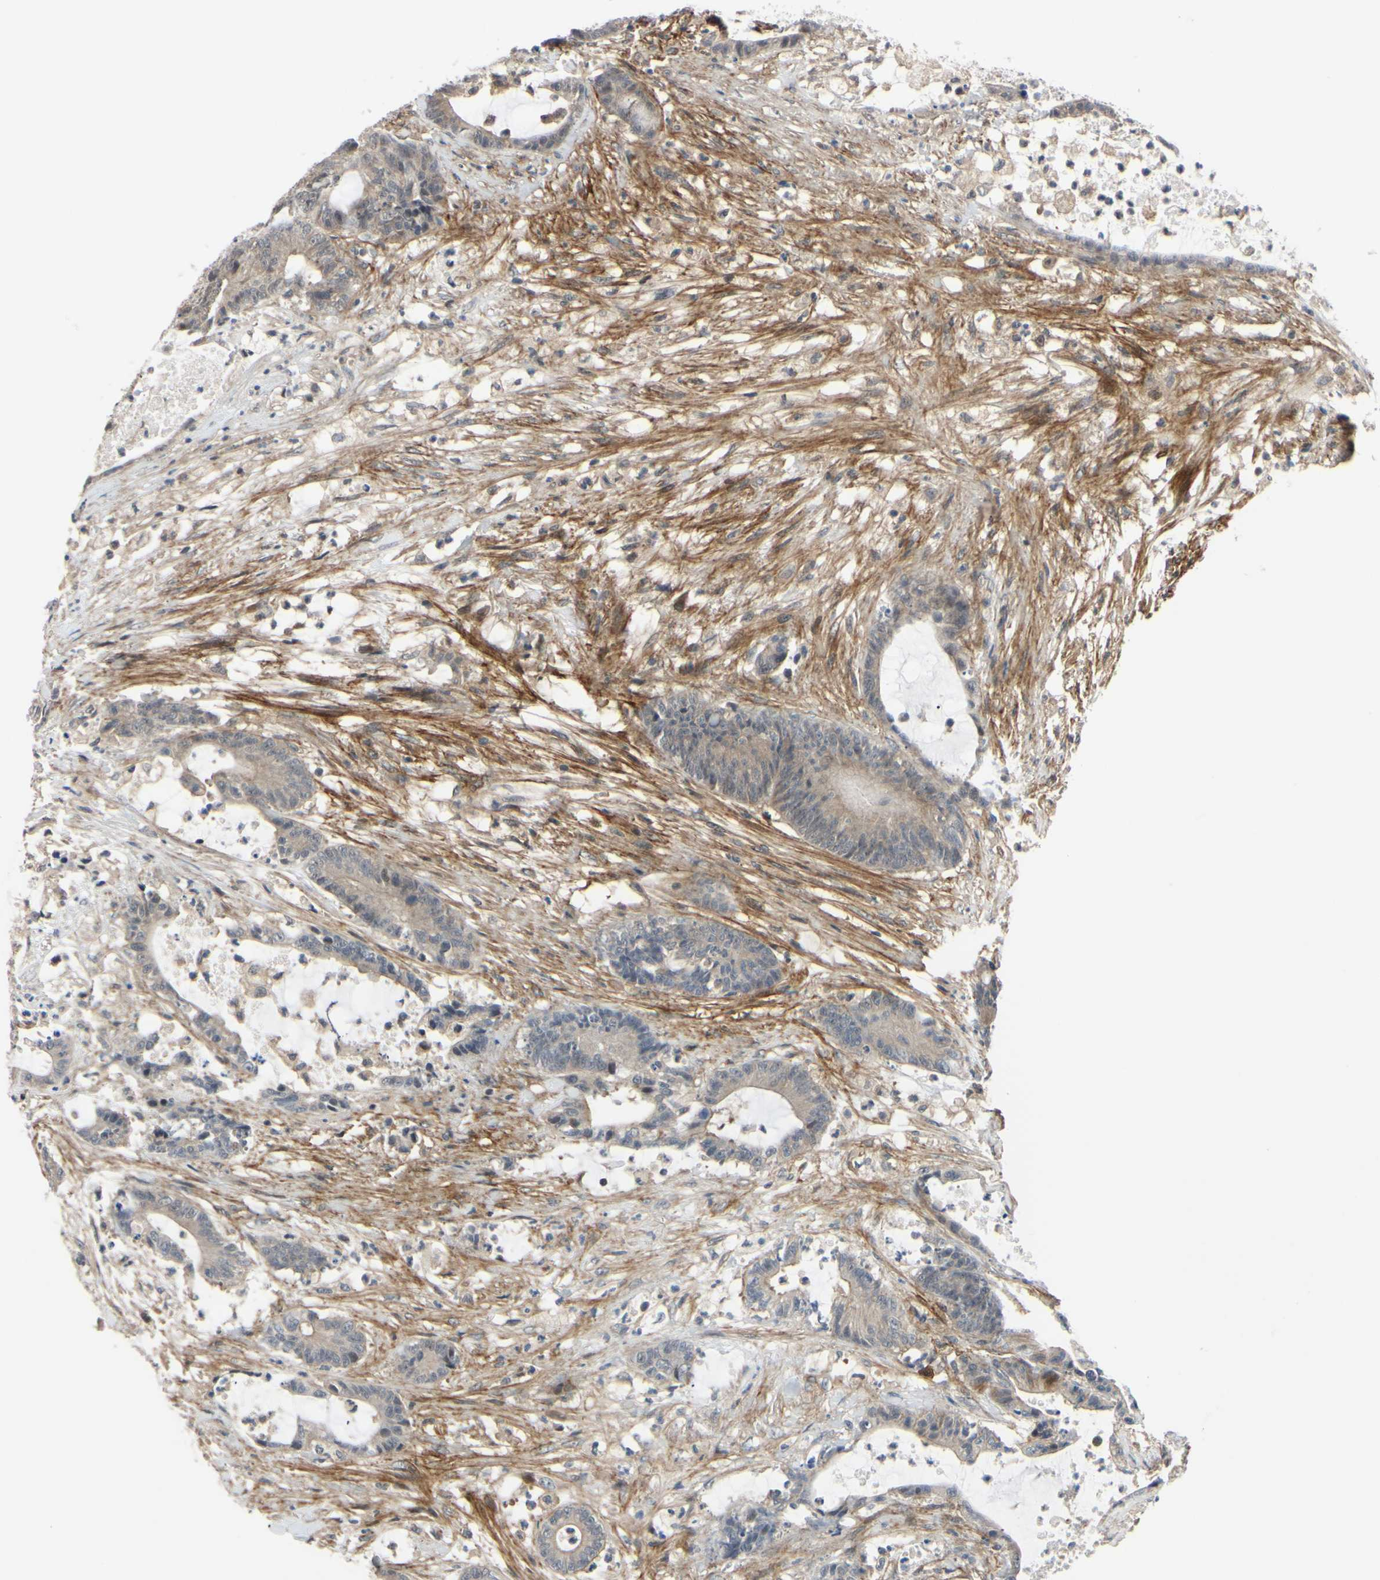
{"staining": {"intensity": "weak", "quantity": ">75%", "location": "cytoplasmic/membranous"}, "tissue": "colorectal cancer", "cell_type": "Tumor cells", "image_type": "cancer", "snomed": [{"axis": "morphology", "description": "Adenocarcinoma, NOS"}, {"axis": "topography", "description": "Colon"}], "caption": "Human colorectal cancer (adenocarcinoma) stained with a protein marker displays weak staining in tumor cells.", "gene": "COMMD9", "patient": {"sex": "female", "age": 84}}